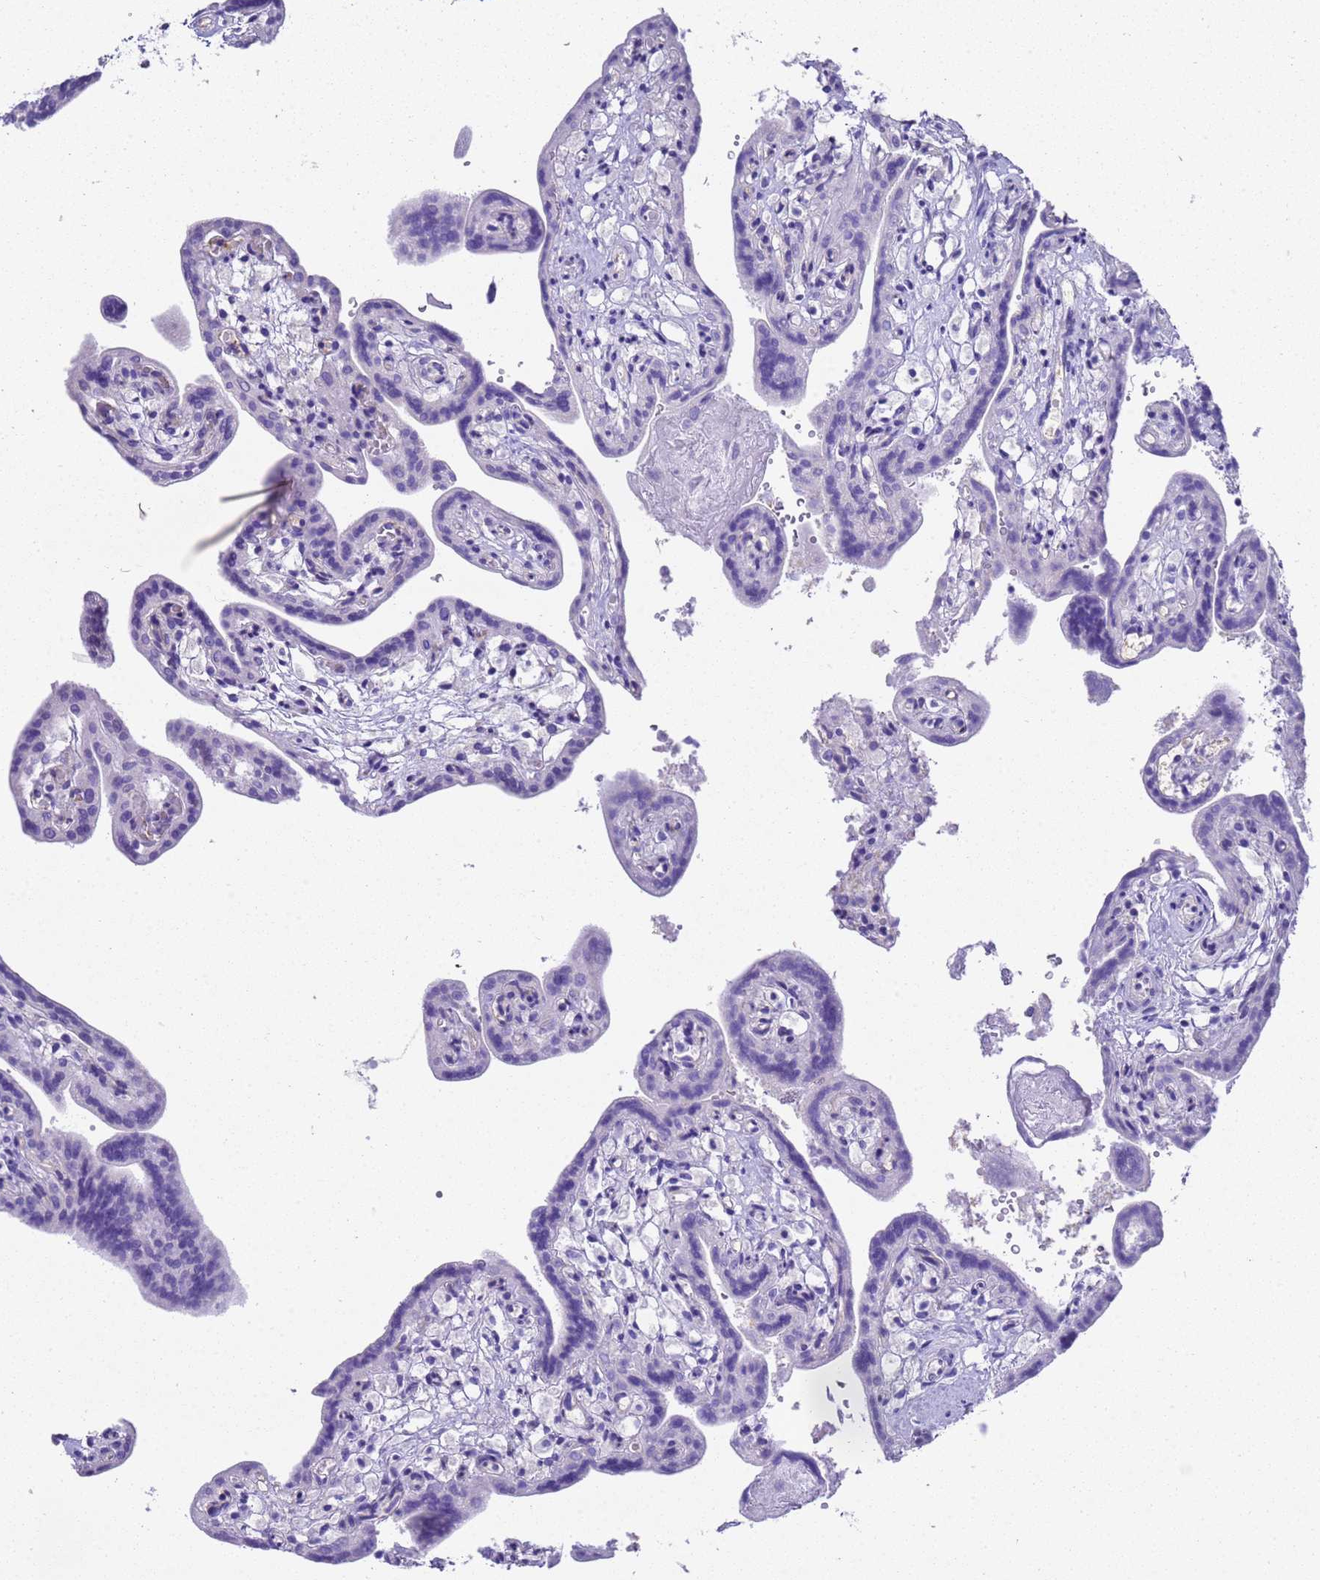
{"staining": {"intensity": "negative", "quantity": "none", "location": "none"}, "tissue": "placenta", "cell_type": "Trophoblastic cells", "image_type": "normal", "snomed": [{"axis": "morphology", "description": "Normal tissue, NOS"}, {"axis": "topography", "description": "Placenta"}], "caption": "This is an immunohistochemistry micrograph of normal human placenta. There is no expression in trophoblastic cells.", "gene": "FAM72A", "patient": {"sex": "female", "age": 37}}